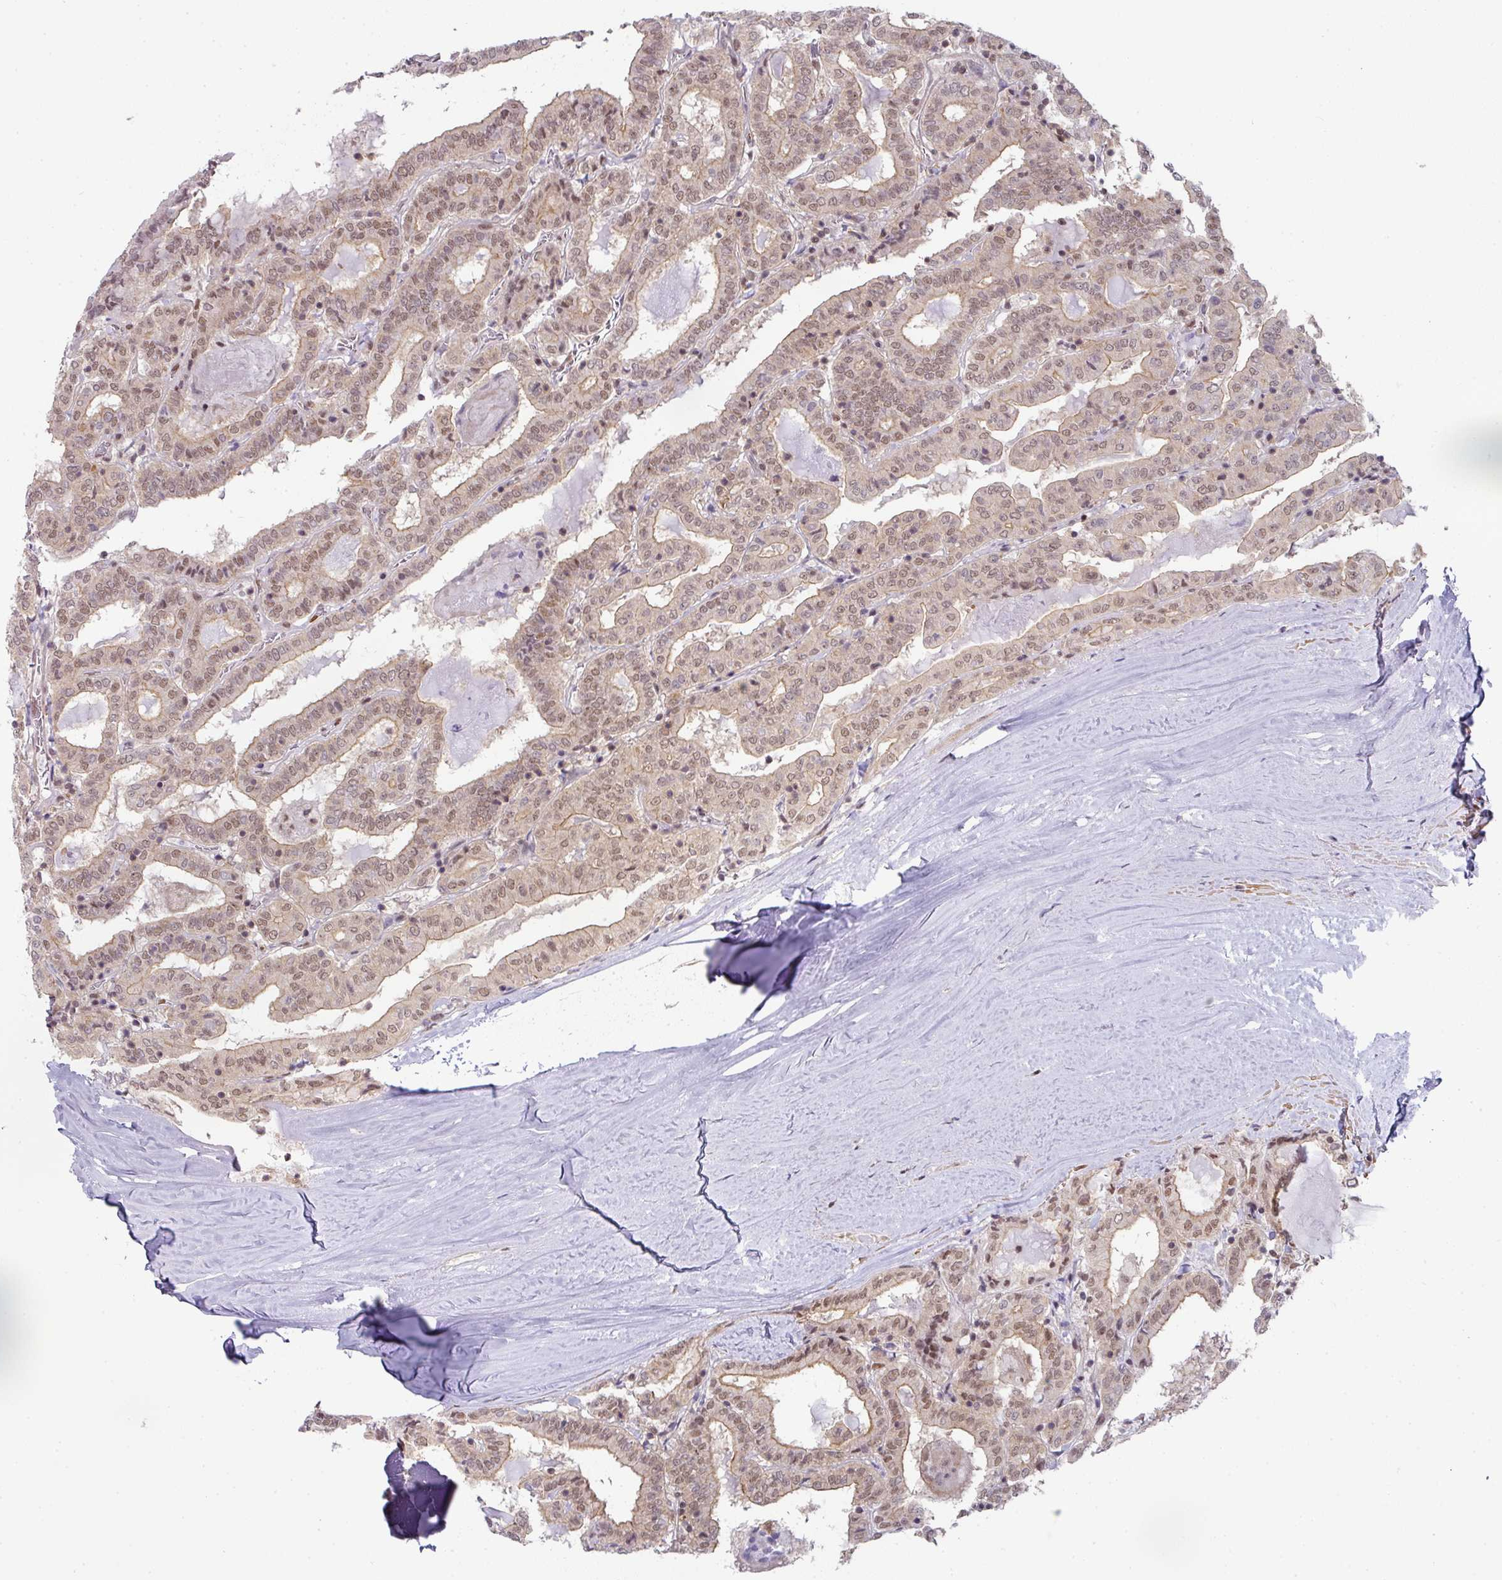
{"staining": {"intensity": "moderate", "quantity": ">75%", "location": "nuclear"}, "tissue": "thyroid cancer", "cell_type": "Tumor cells", "image_type": "cancer", "snomed": [{"axis": "morphology", "description": "Papillary adenocarcinoma, NOS"}, {"axis": "topography", "description": "Thyroid gland"}], "caption": "Moderate nuclear protein positivity is appreciated in about >75% of tumor cells in thyroid cancer (papillary adenocarcinoma).", "gene": "NCOA5", "patient": {"sex": "female", "age": 72}}